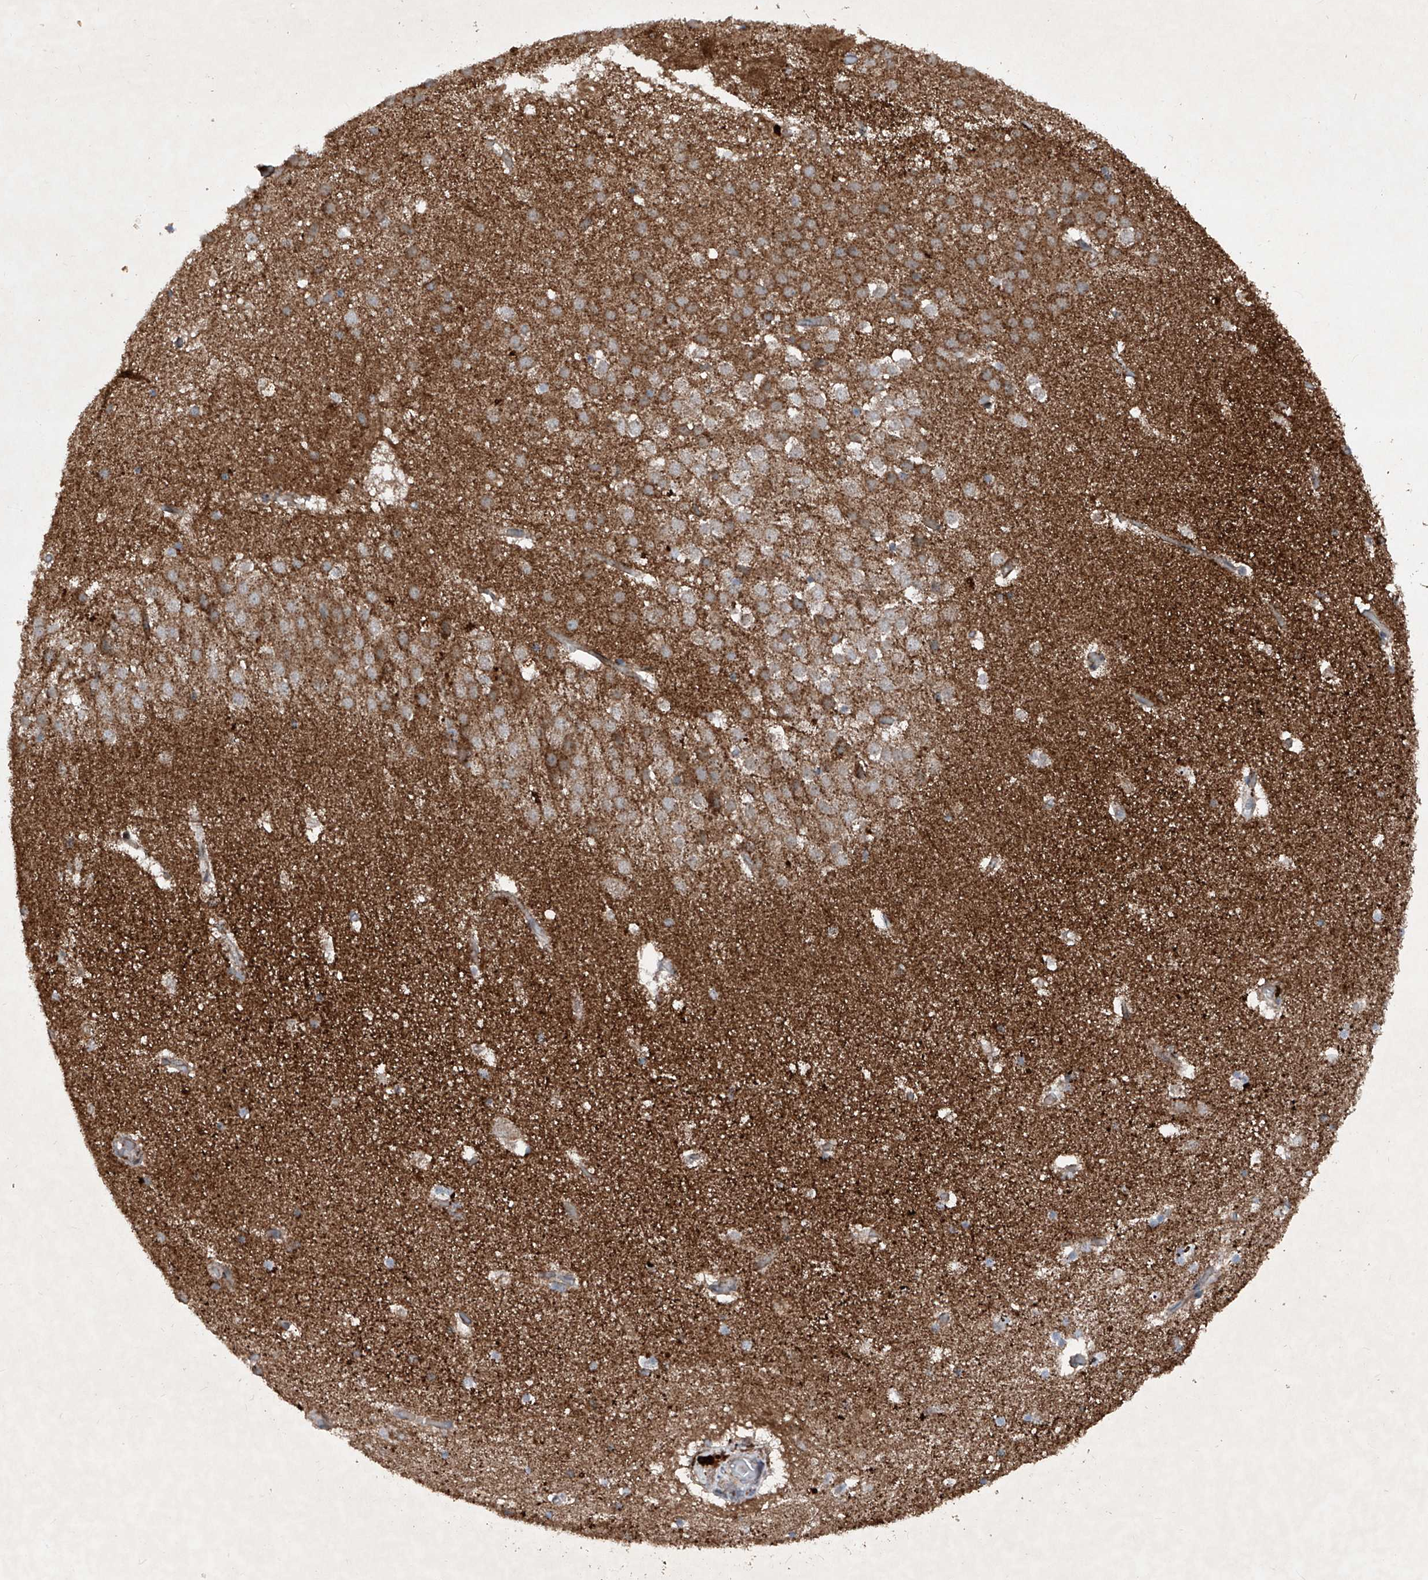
{"staining": {"intensity": "moderate", "quantity": ">75%", "location": "cytoplasmic/membranous"}, "tissue": "hippocampus", "cell_type": "Glial cells", "image_type": "normal", "snomed": [{"axis": "morphology", "description": "Normal tissue, NOS"}, {"axis": "topography", "description": "Hippocampus"}], "caption": "Benign hippocampus was stained to show a protein in brown. There is medium levels of moderate cytoplasmic/membranous positivity in about >75% of glial cells.", "gene": "DAD1", "patient": {"sex": "female", "age": 52}}